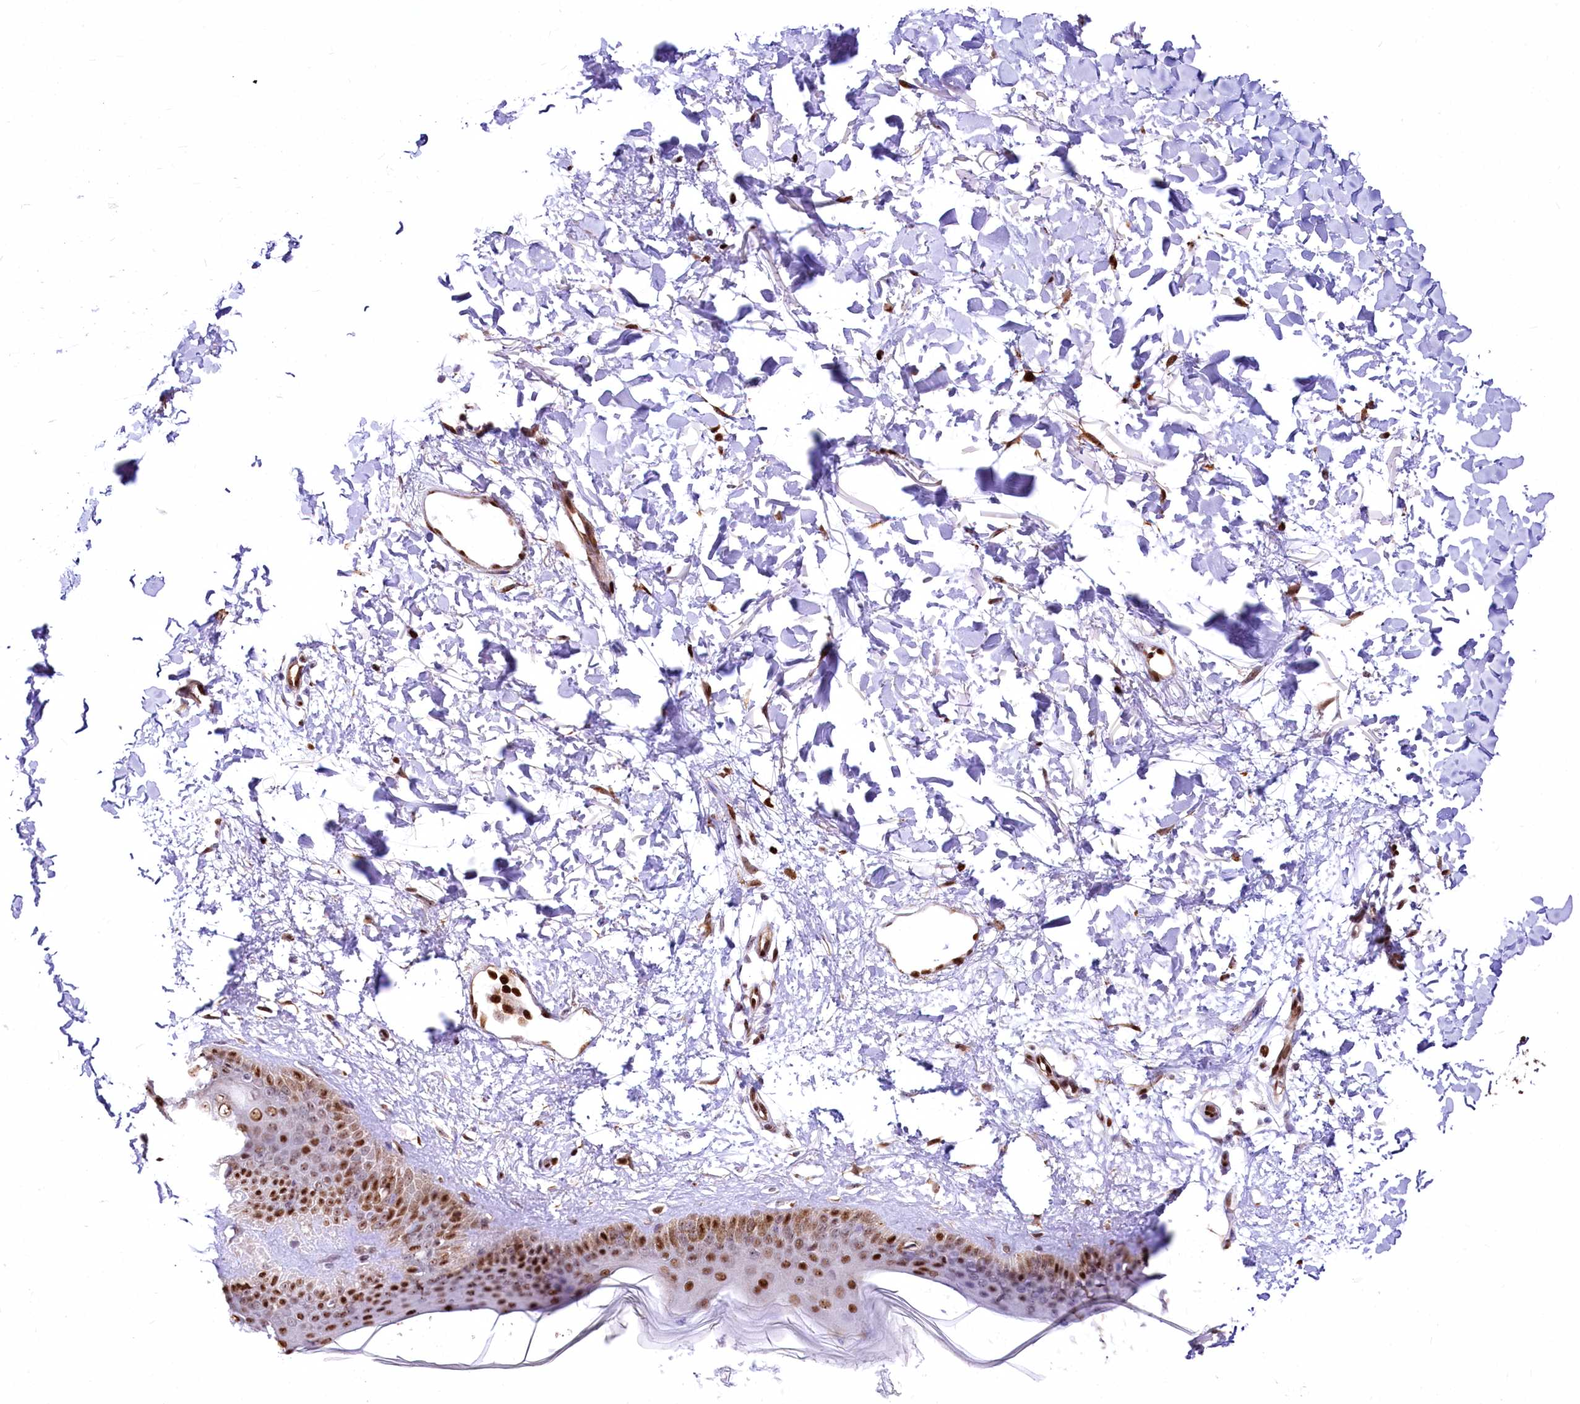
{"staining": {"intensity": "moderate", "quantity": "<25%", "location": "cytoplasmic/membranous,nuclear"}, "tissue": "skin", "cell_type": "Fibroblasts", "image_type": "normal", "snomed": [{"axis": "morphology", "description": "Normal tissue, NOS"}, {"axis": "topography", "description": "Skin"}], "caption": "Fibroblasts reveal low levels of moderate cytoplasmic/membranous,nuclear staining in approximately <25% of cells in unremarkable human skin. The staining is performed using DAB (3,3'-diaminobenzidine) brown chromogen to label protein expression. The nuclei are counter-stained blue using hematoxylin.", "gene": "PTMS", "patient": {"sex": "female", "age": 58}}